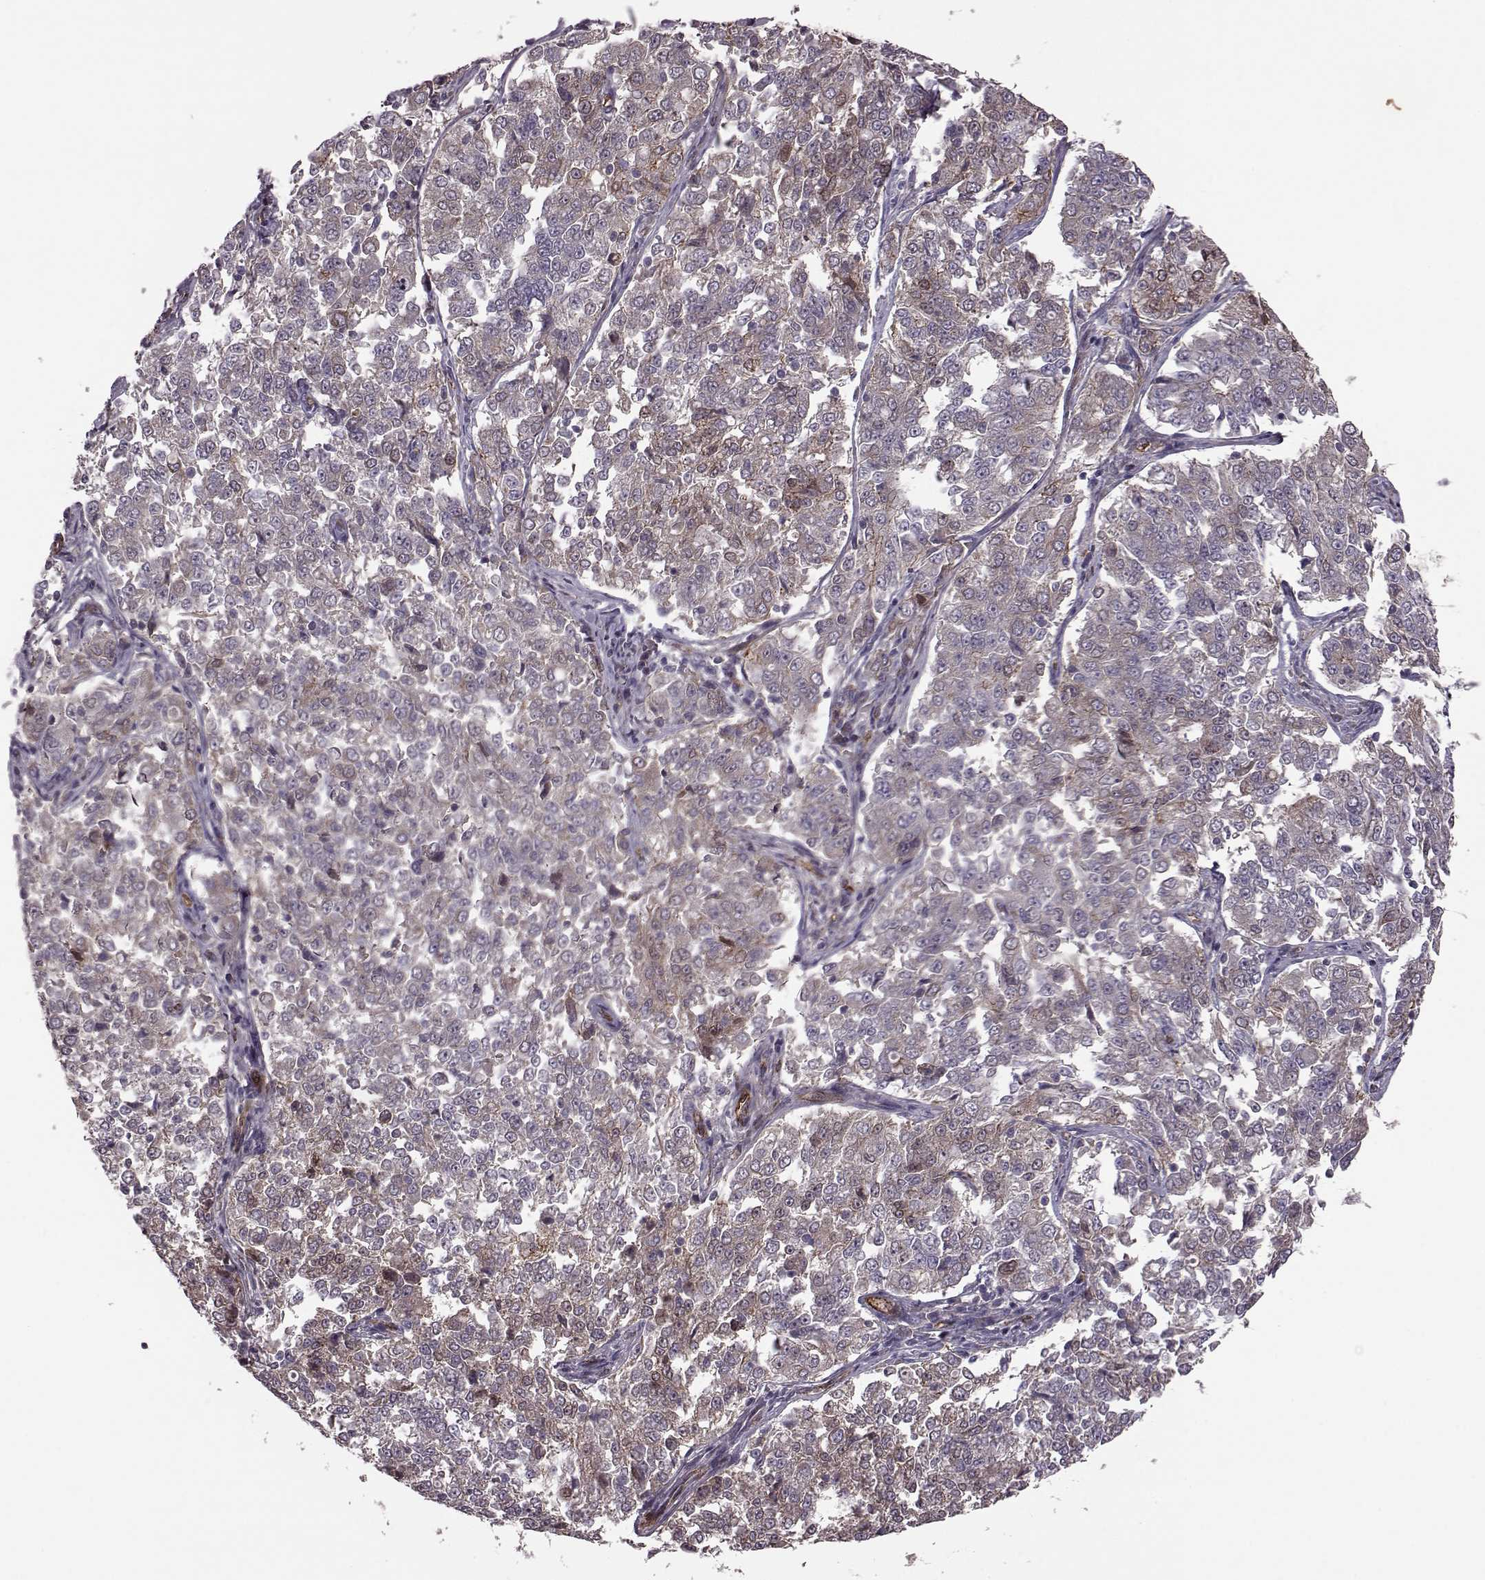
{"staining": {"intensity": "weak", "quantity": "<25%", "location": "cytoplasmic/membranous"}, "tissue": "endometrial cancer", "cell_type": "Tumor cells", "image_type": "cancer", "snomed": [{"axis": "morphology", "description": "Adenocarcinoma, NOS"}, {"axis": "topography", "description": "Endometrium"}], "caption": "Tumor cells are negative for brown protein staining in adenocarcinoma (endometrial). (Brightfield microscopy of DAB (3,3'-diaminobenzidine) immunohistochemistry at high magnification).", "gene": "SYNPO", "patient": {"sex": "female", "age": 43}}